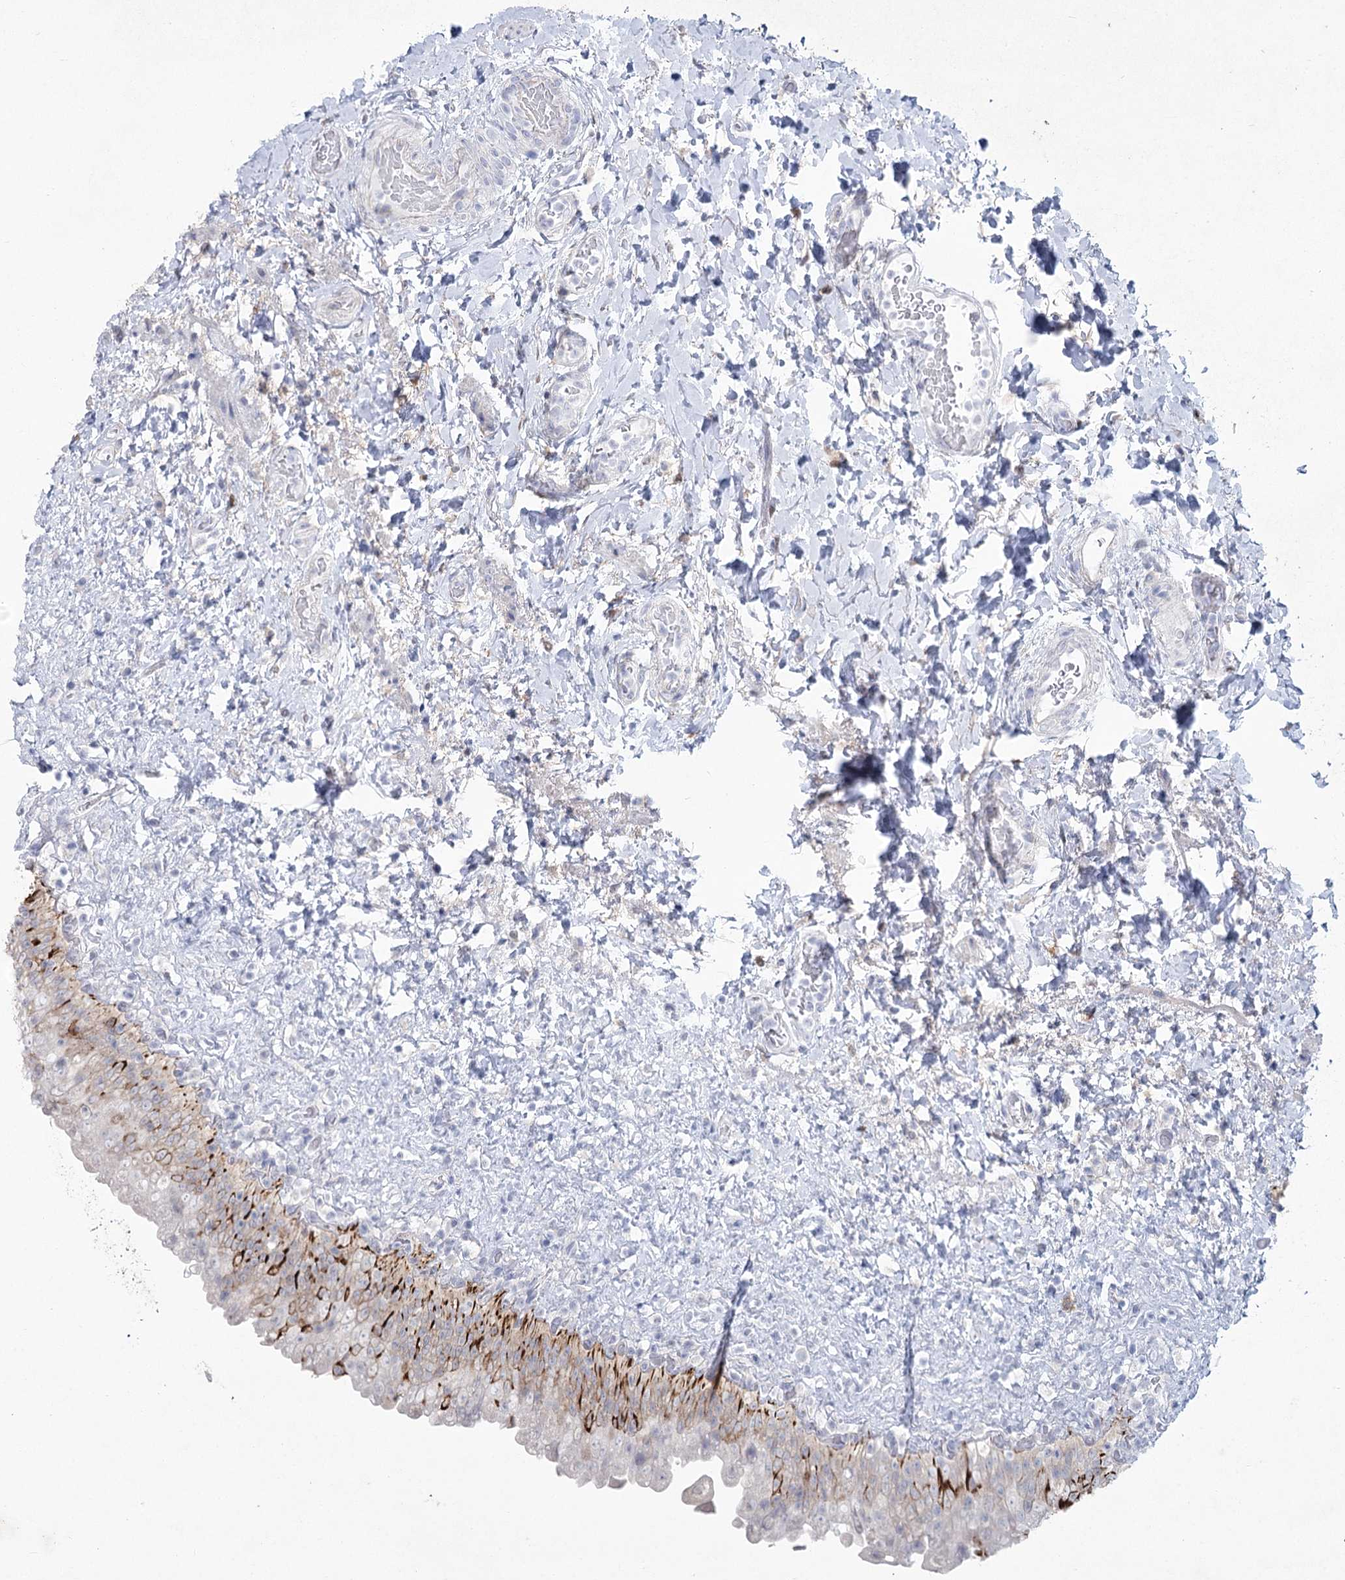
{"staining": {"intensity": "strong", "quantity": "<25%", "location": "cytoplasmic/membranous"}, "tissue": "urinary bladder", "cell_type": "Urothelial cells", "image_type": "normal", "snomed": [{"axis": "morphology", "description": "Normal tissue, NOS"}, {"axis": "topography", "description": "Urinary bladder"}], "caption": "IHC staining of normal urinary bladder, which shows medium levels of strong cytoplasmic/membranous expression in approximately <25% of urothelial cells indicating strong cytoplasmic/membranous protein staining. The staining was performed using DAB (brown) for protein detection and nuclei were counterstained in hematoxylin (blue).", "gene": "CCDC88A", "patient": {"sex": "female", "age": 27}}